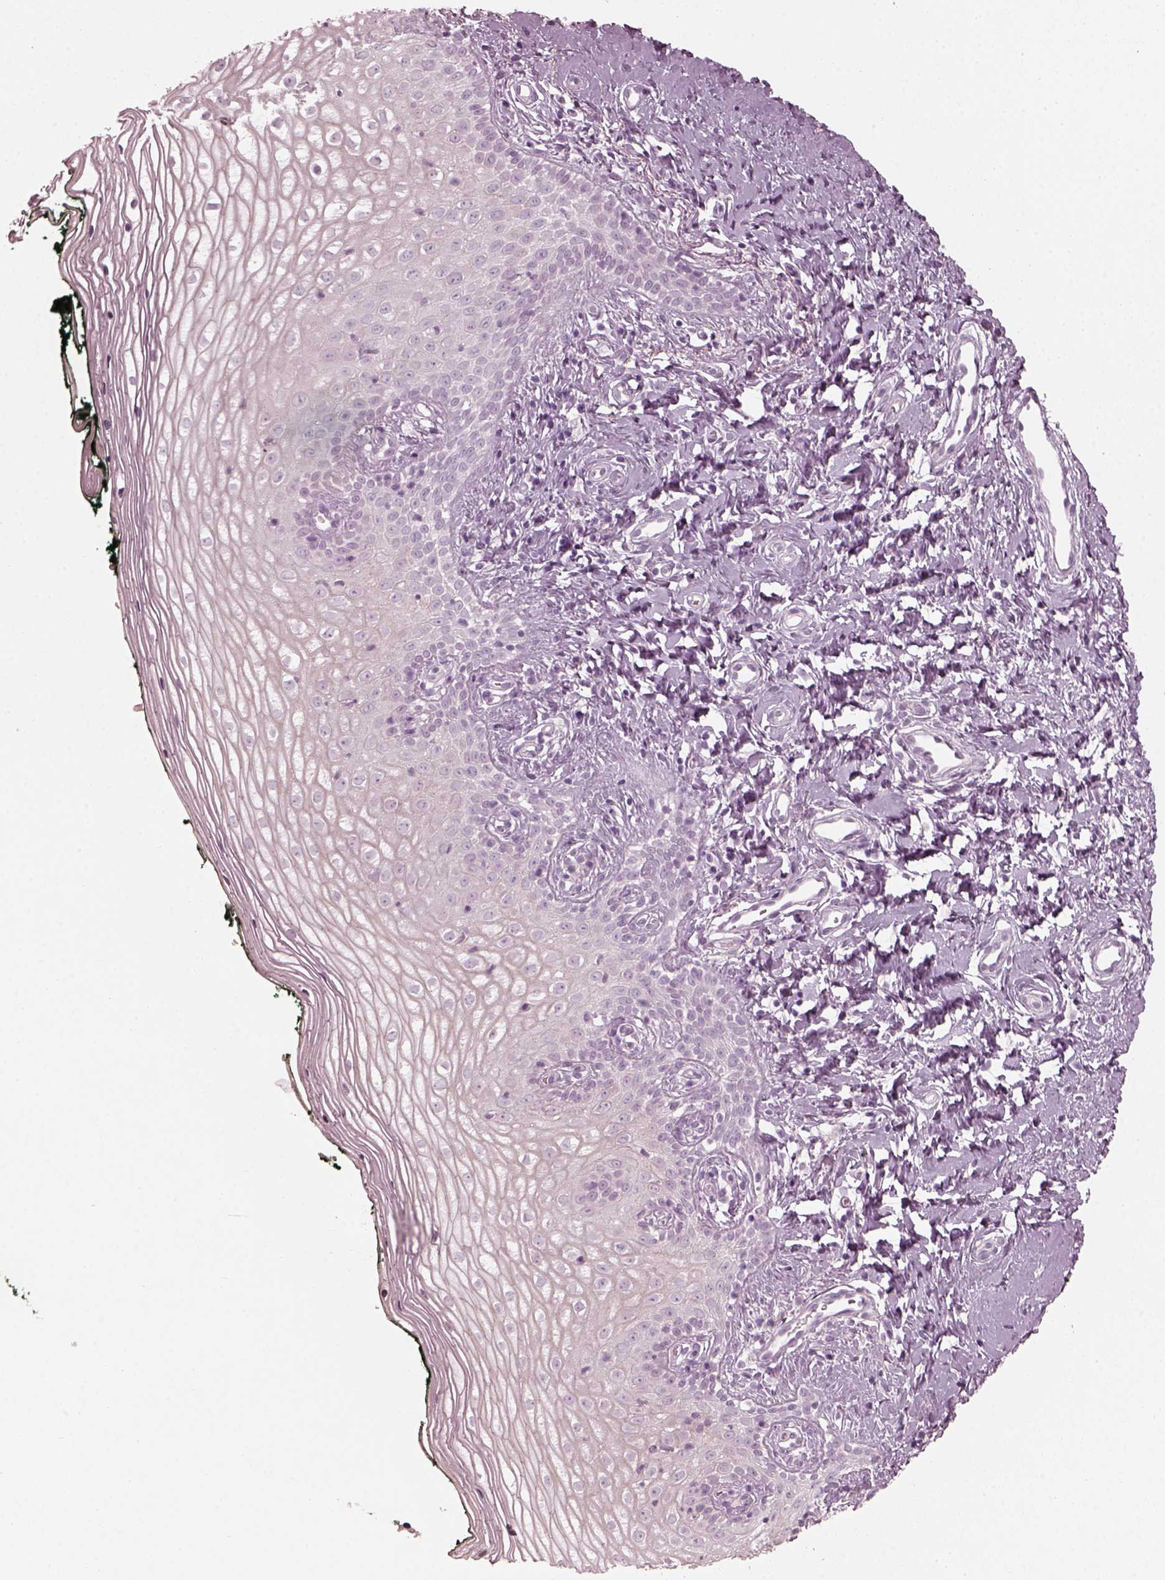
{"staining": {"intensity": "negative", "quantity": "none", "location": "none"}, "tissue": "vagina", "cell_type": "Squamous epithelial cells", "image_type": "normal", "snomed": [{"axis": "morphology", "description": "Normal tissue, NOS"}, {"axis": "topography", "description": "Vagina"}], "caption": "The image displays no significant staining in squamous epithelial cells of vagina.", "gene": "SAXO2", "patient": {"sex": "female", "age": 47}}